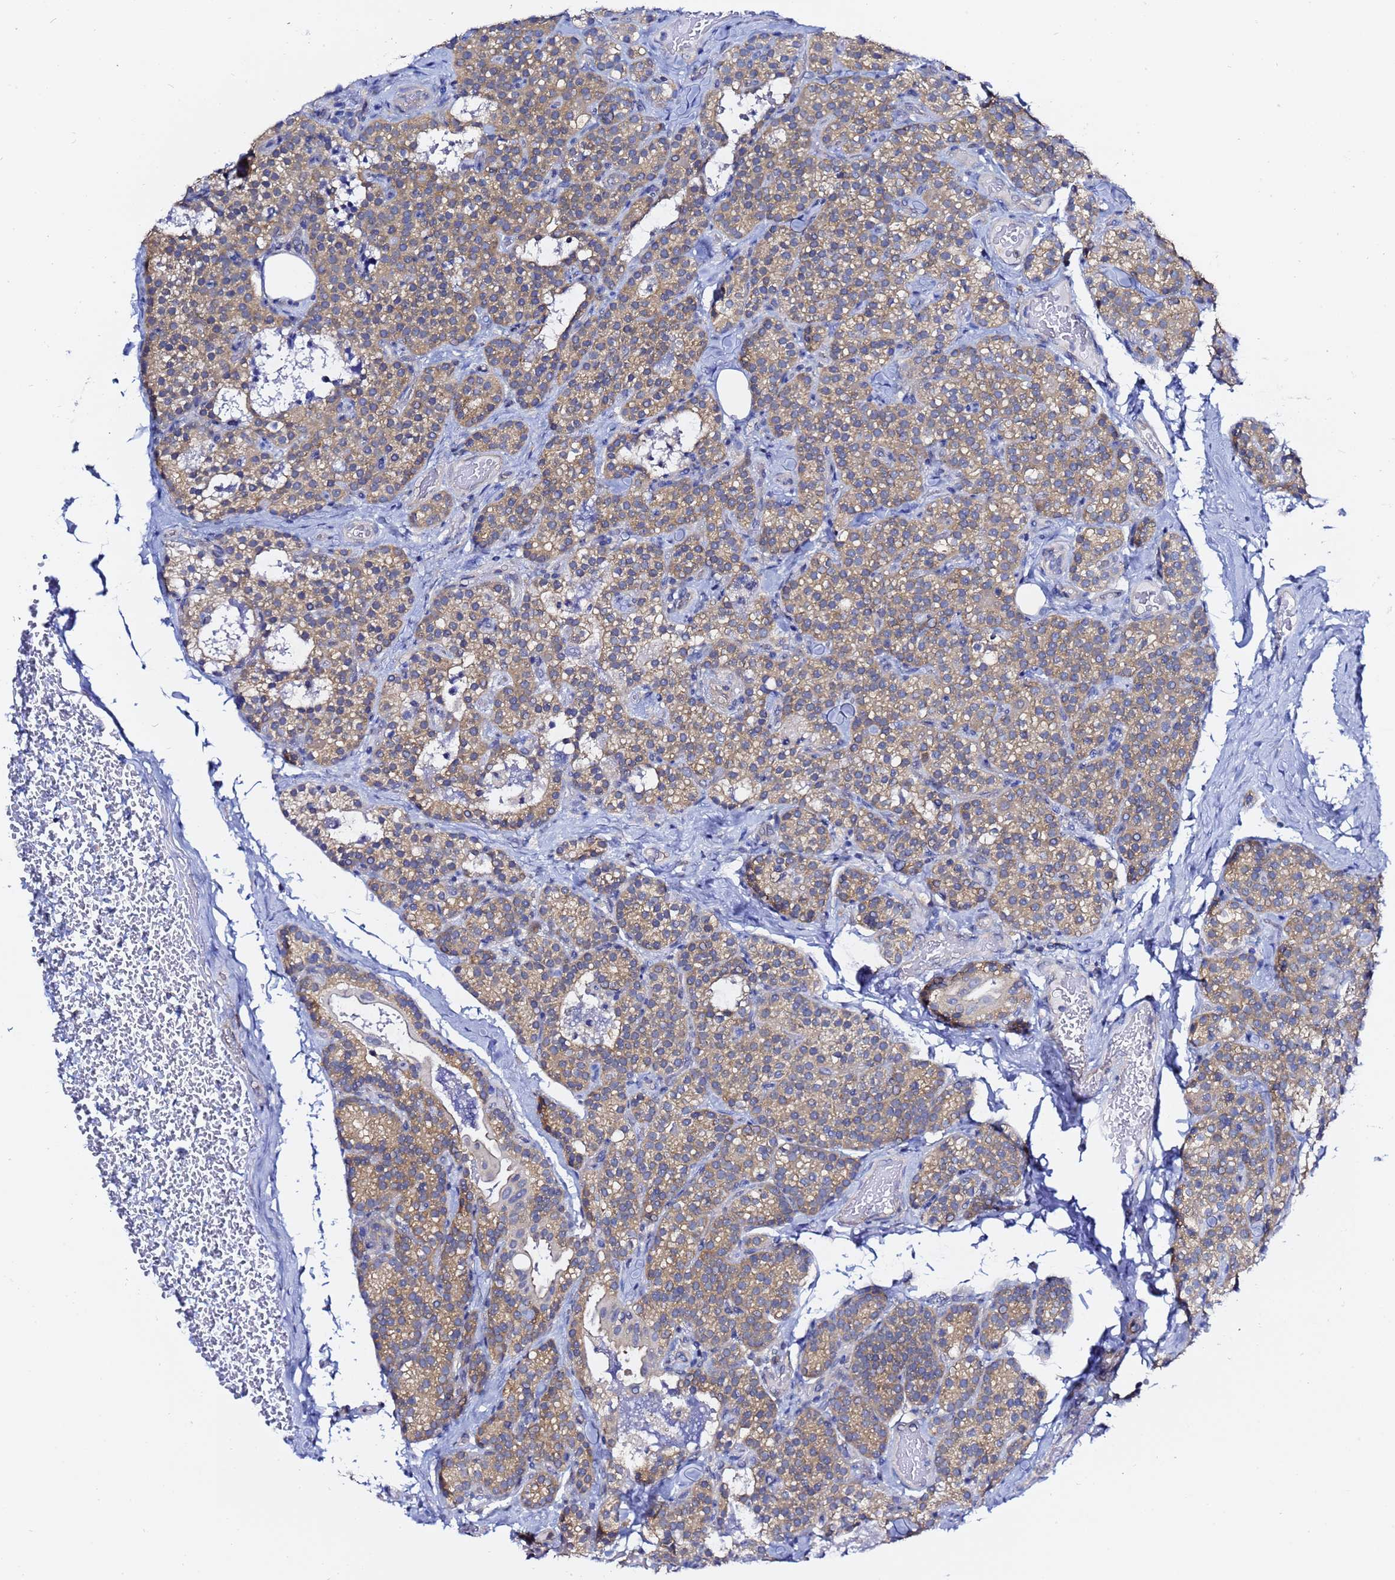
{"staining": {"intensity": "moderate", "quantity": ">75%", "location": "cytoplasmic/membranous"}, "tissue": "parathyroid gland", "cell_type": "Glandular cells", "image_type": "normal", "snomed": [{"axis": "morphology", "description": "Normal tissue, NOS"}, {"axis": "topography", "description": "Parathyroid gland"}], "caption": "Immunohistochemistry staining of unremarkable parathyroid gland, which reveals medium levels of moderate cytoplasmic/membranous staining in about >75% of glandular cells indicating moderate cytoplasmic/membranous protein positivity. The staining was performed using DAB (brown) for protein detection and nuclei were counterstained in hematoxylin (blue).", "gene": "LENG1", "patient": {"sex": "female", "age": 45}}